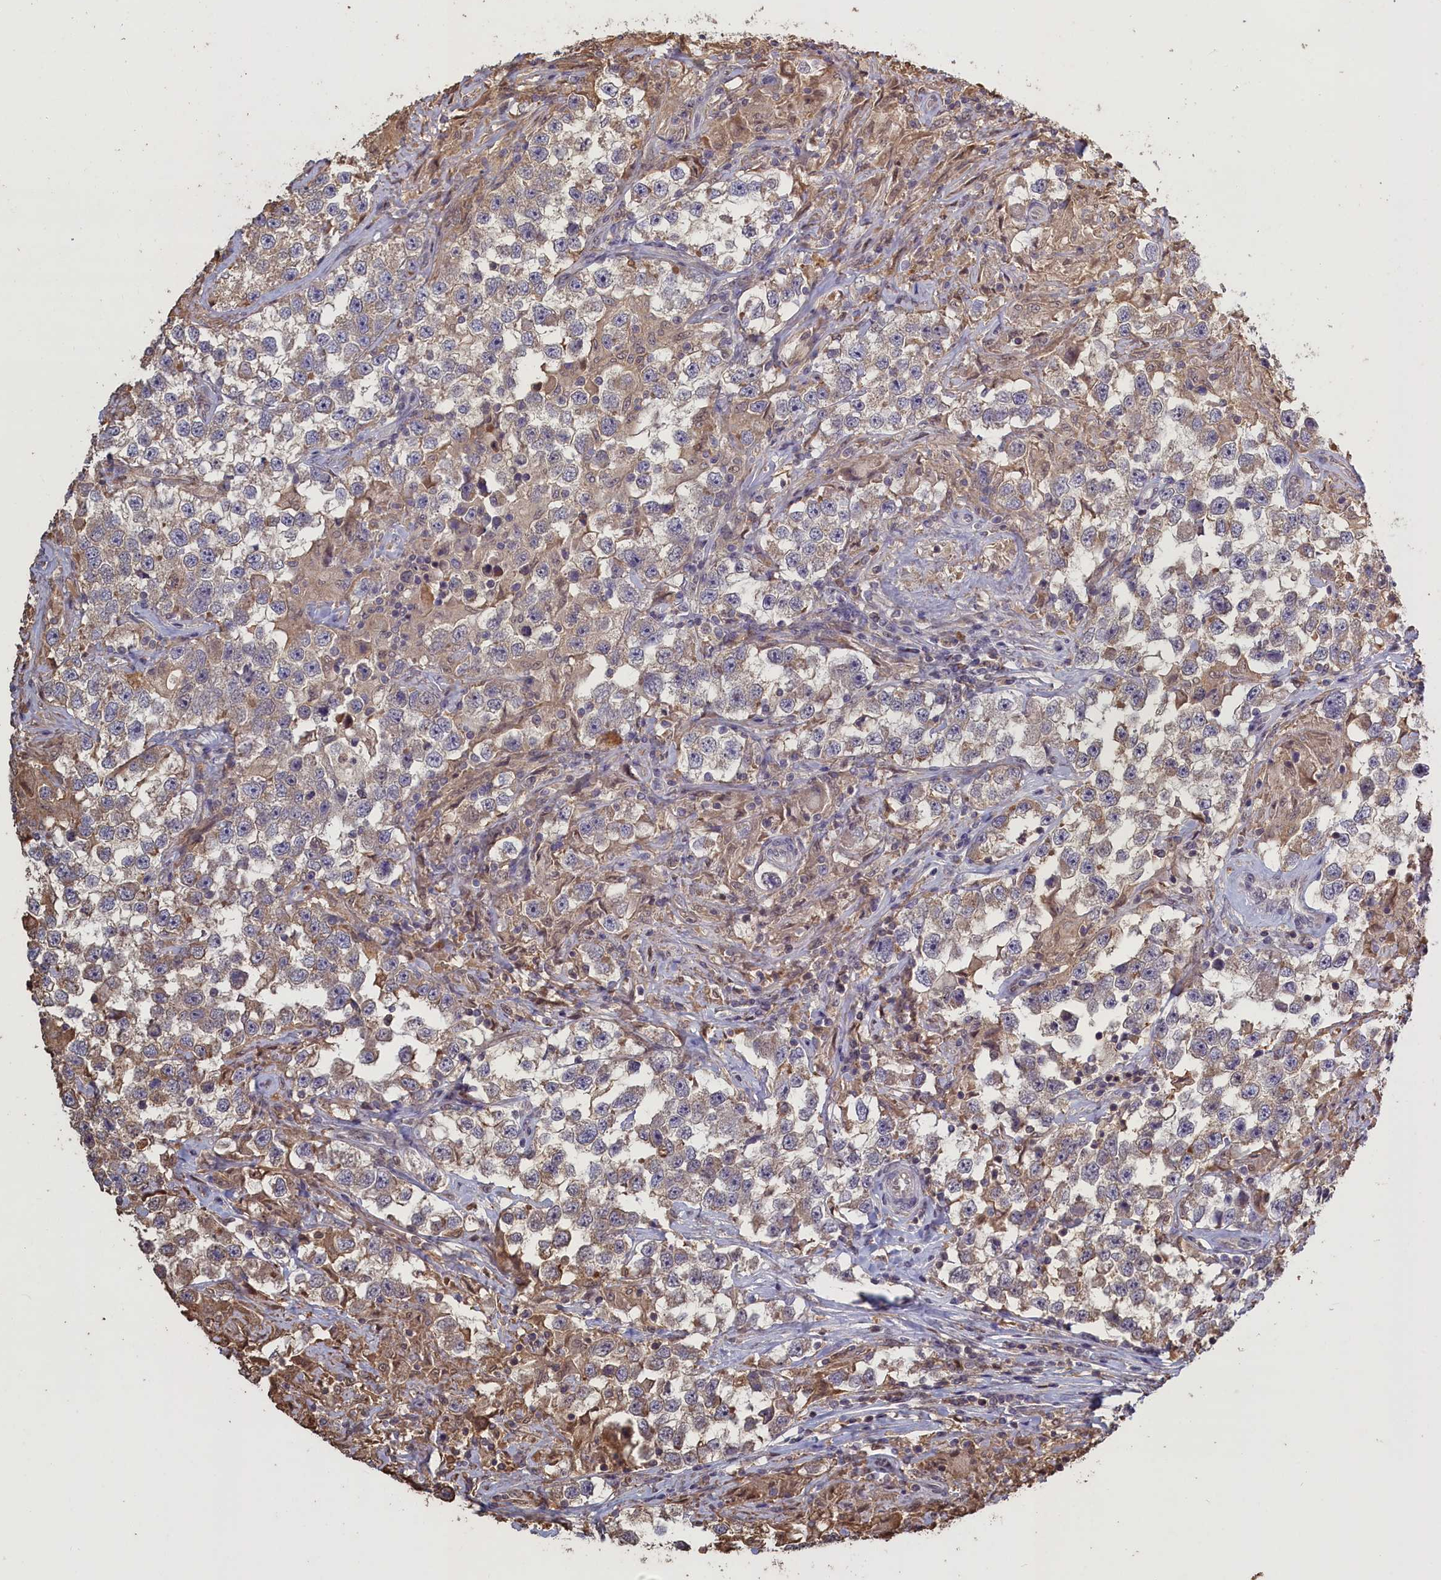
{"staining": {"intensity": "weak", "quantity": "25%-75%", "location": "cytoplasmic/membranous"}, "tissue": "testis cancer", "cell_type": "Tumor cells", "image_type": "cancer", "snomed": [{"axis": "morphology", "description": "Seminoma, NOS"}, {"axis": "topography", "description": "Testis"}], "caption": "This is a micrograph of immunohistochemistry staining of testis seminoma, which shows weak staining in the cytoplasmic/membranous of tumor cells.", "gene": "UCHL3", "patient": {"sex": "male", "age": 46}}